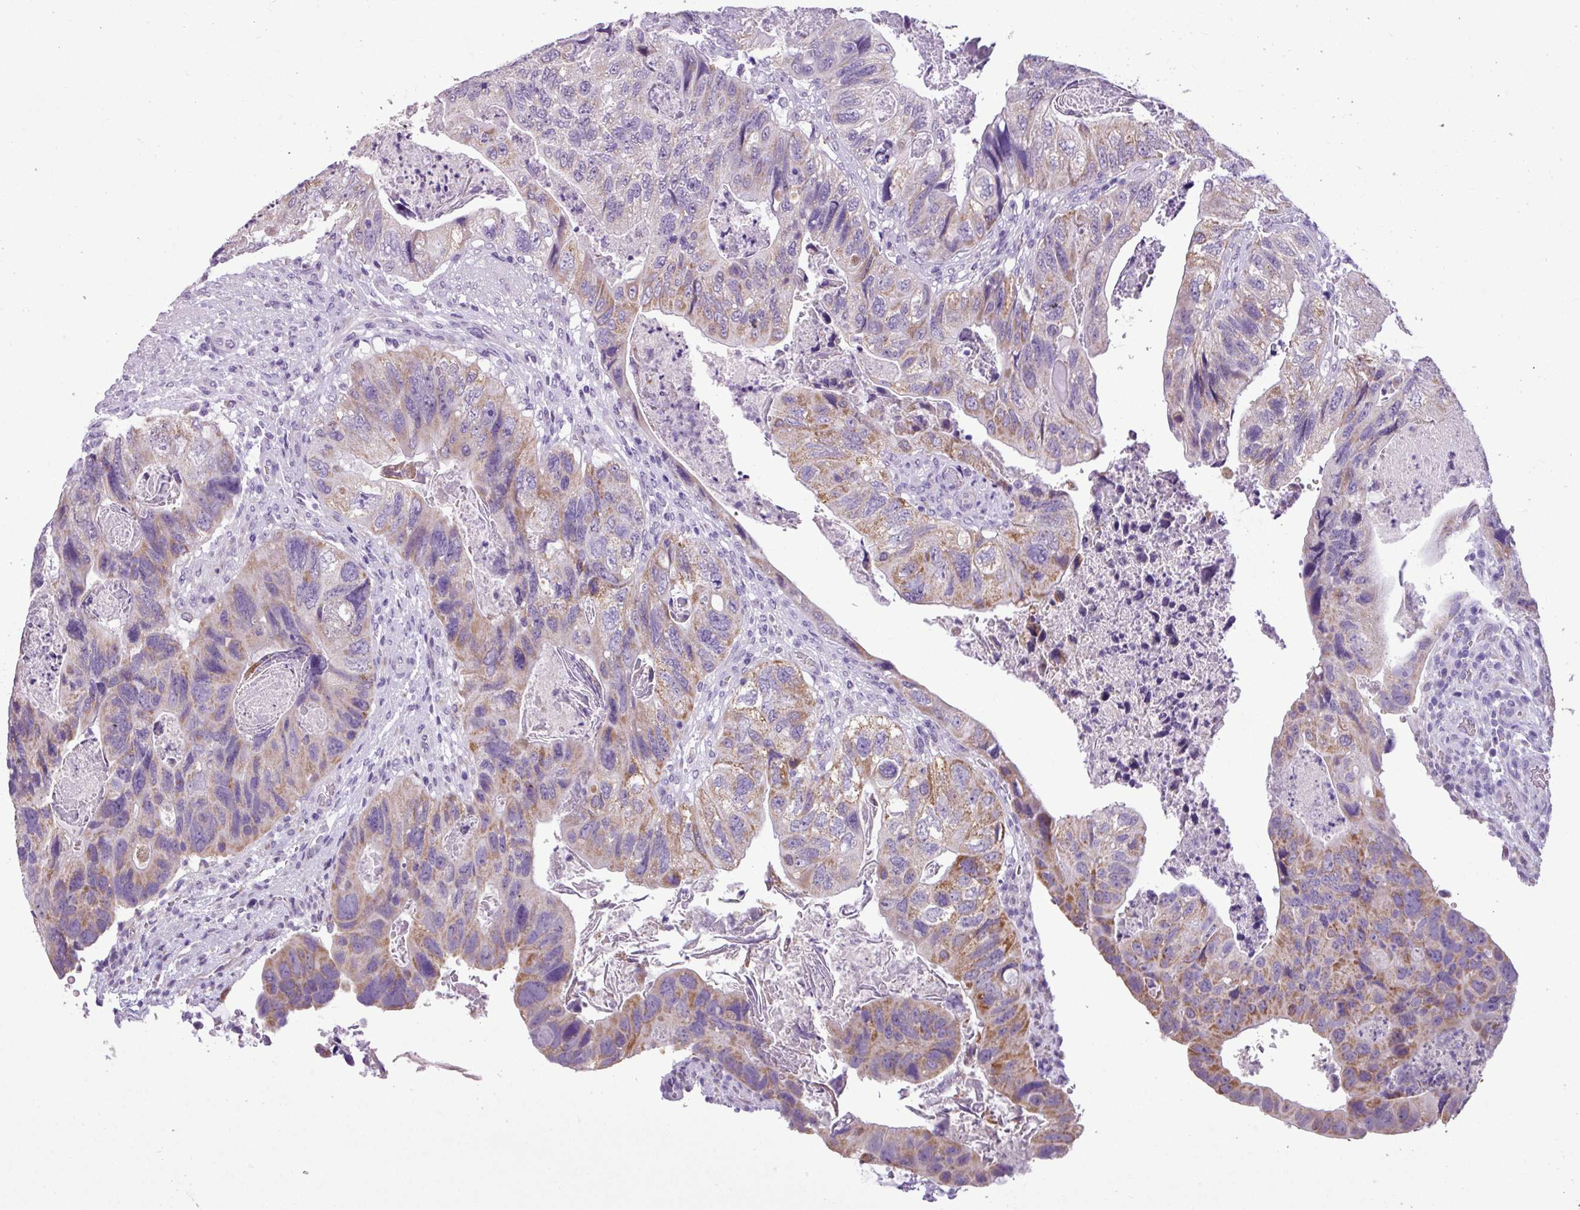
{"staining": {"intensity": "moderate", "quantity": "<25%", "location": "cytoplasmic/membranous"}, "tissue": "colorectal cancer", "cell_type": "Tumor cells", "image_type": "cancer", "snomed": [{"axis": "morphology", "description": "Adenocarcinoma, NOS"}, {"axis": "topography", "description": "Rectum"}], "caption": "Colorectal adenocarcinoma was stained to show a protein in brown. There is low levels of moderate cytoplasmic/membranous expression in approximately <25% of tumor cells.", "gene": "ALDH2", "patient": {"sex": "male", "age": 63}}